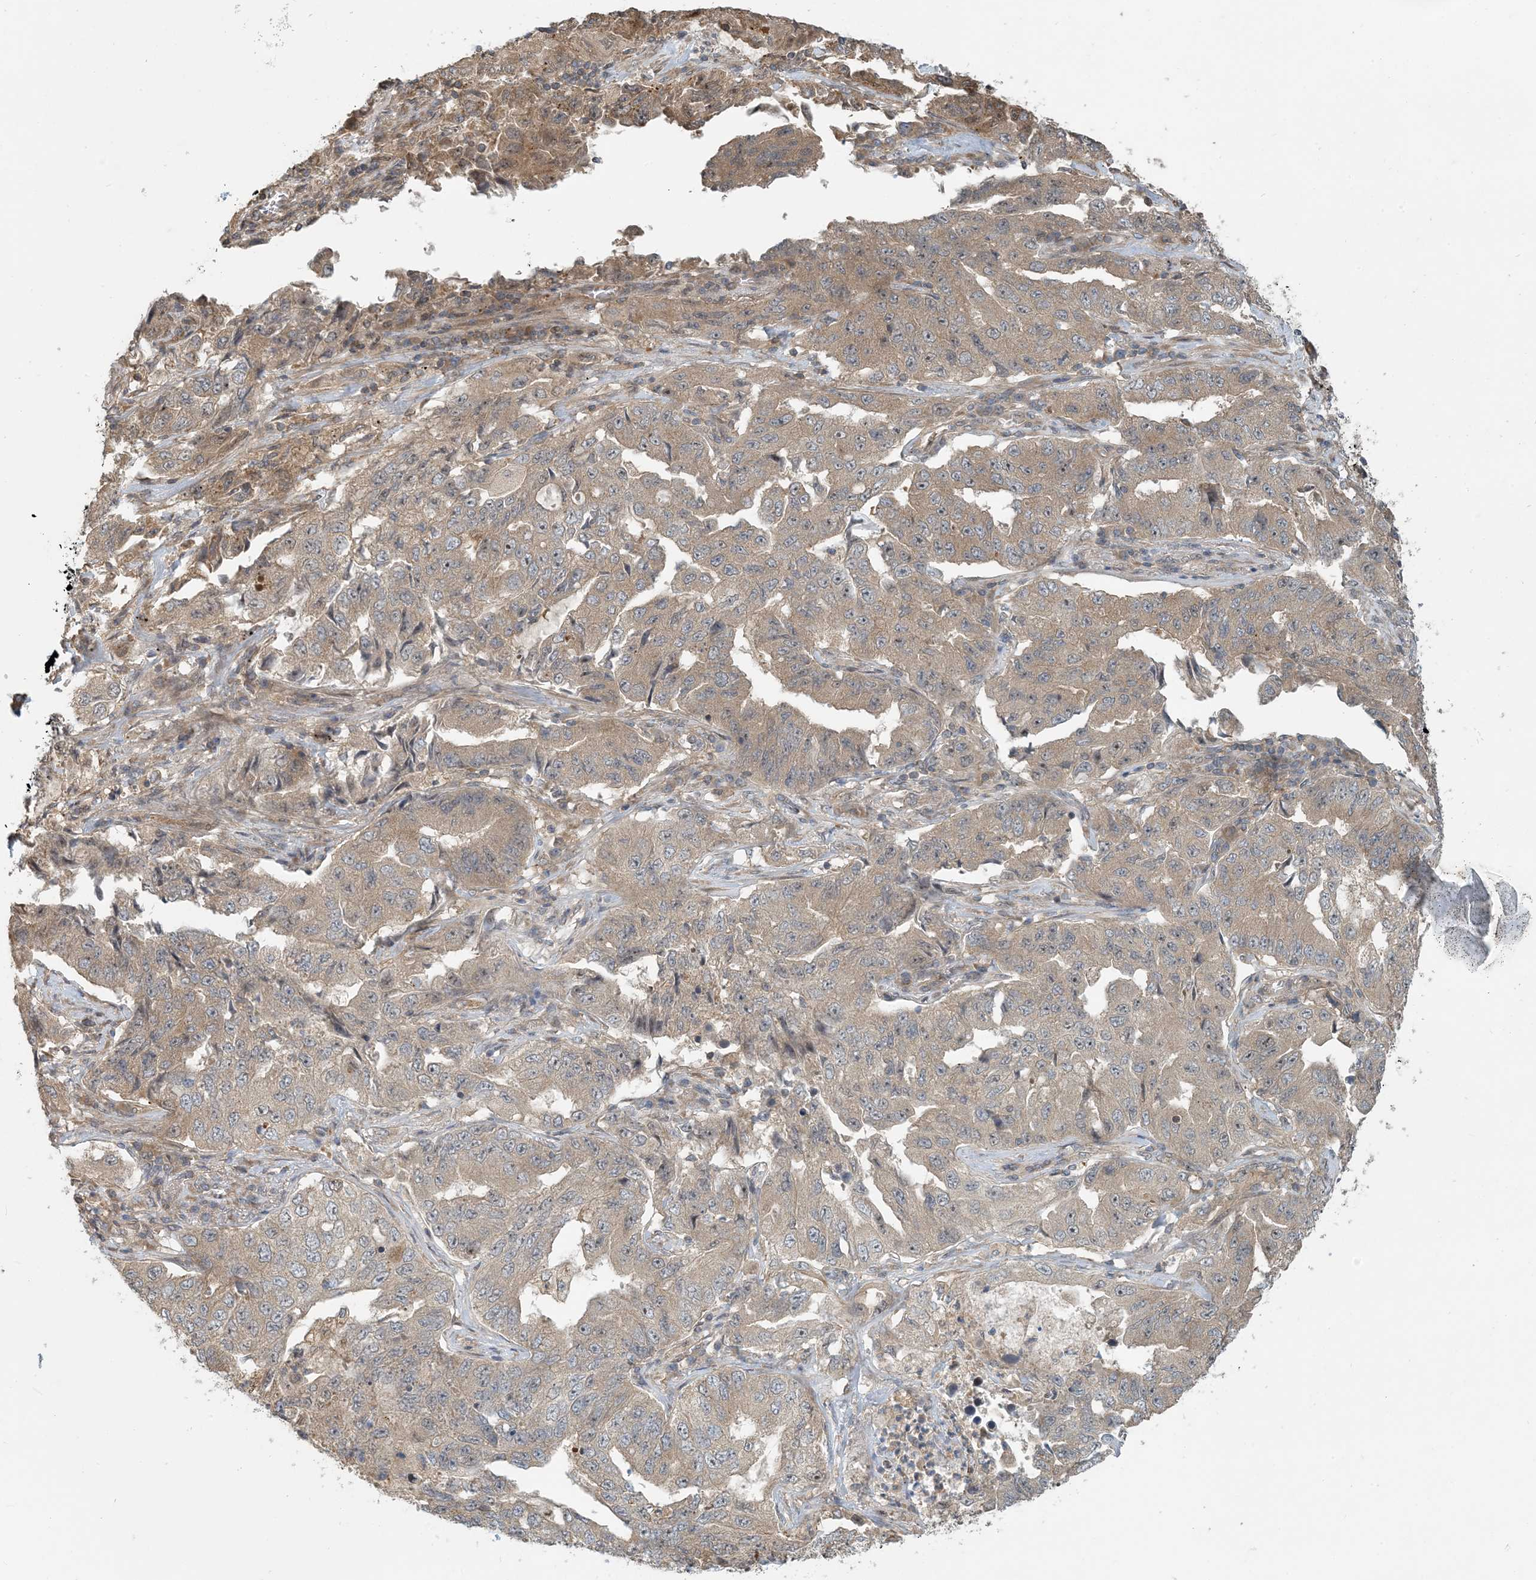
{"staining": {"intensity": "weak", "quantity": "25%-75%", "location": "cytoplasmic/membranous"}, "tissue": "lung cancer", "cell_type": "Tumor cells", "image_type": "cancer", "snomed": [{"axis": "morphology", "description": "Adenocarcinoma, NOS"}, {"axis": "topography", "description": "Lung"}], "caption": "A brown stain shows weak cytoplasmic/membranous expression of a protein in human lung adenocarcinoma tumor cells.", "gene": "ZBTB3", "patient": {"sex": "female", "age": 51}}